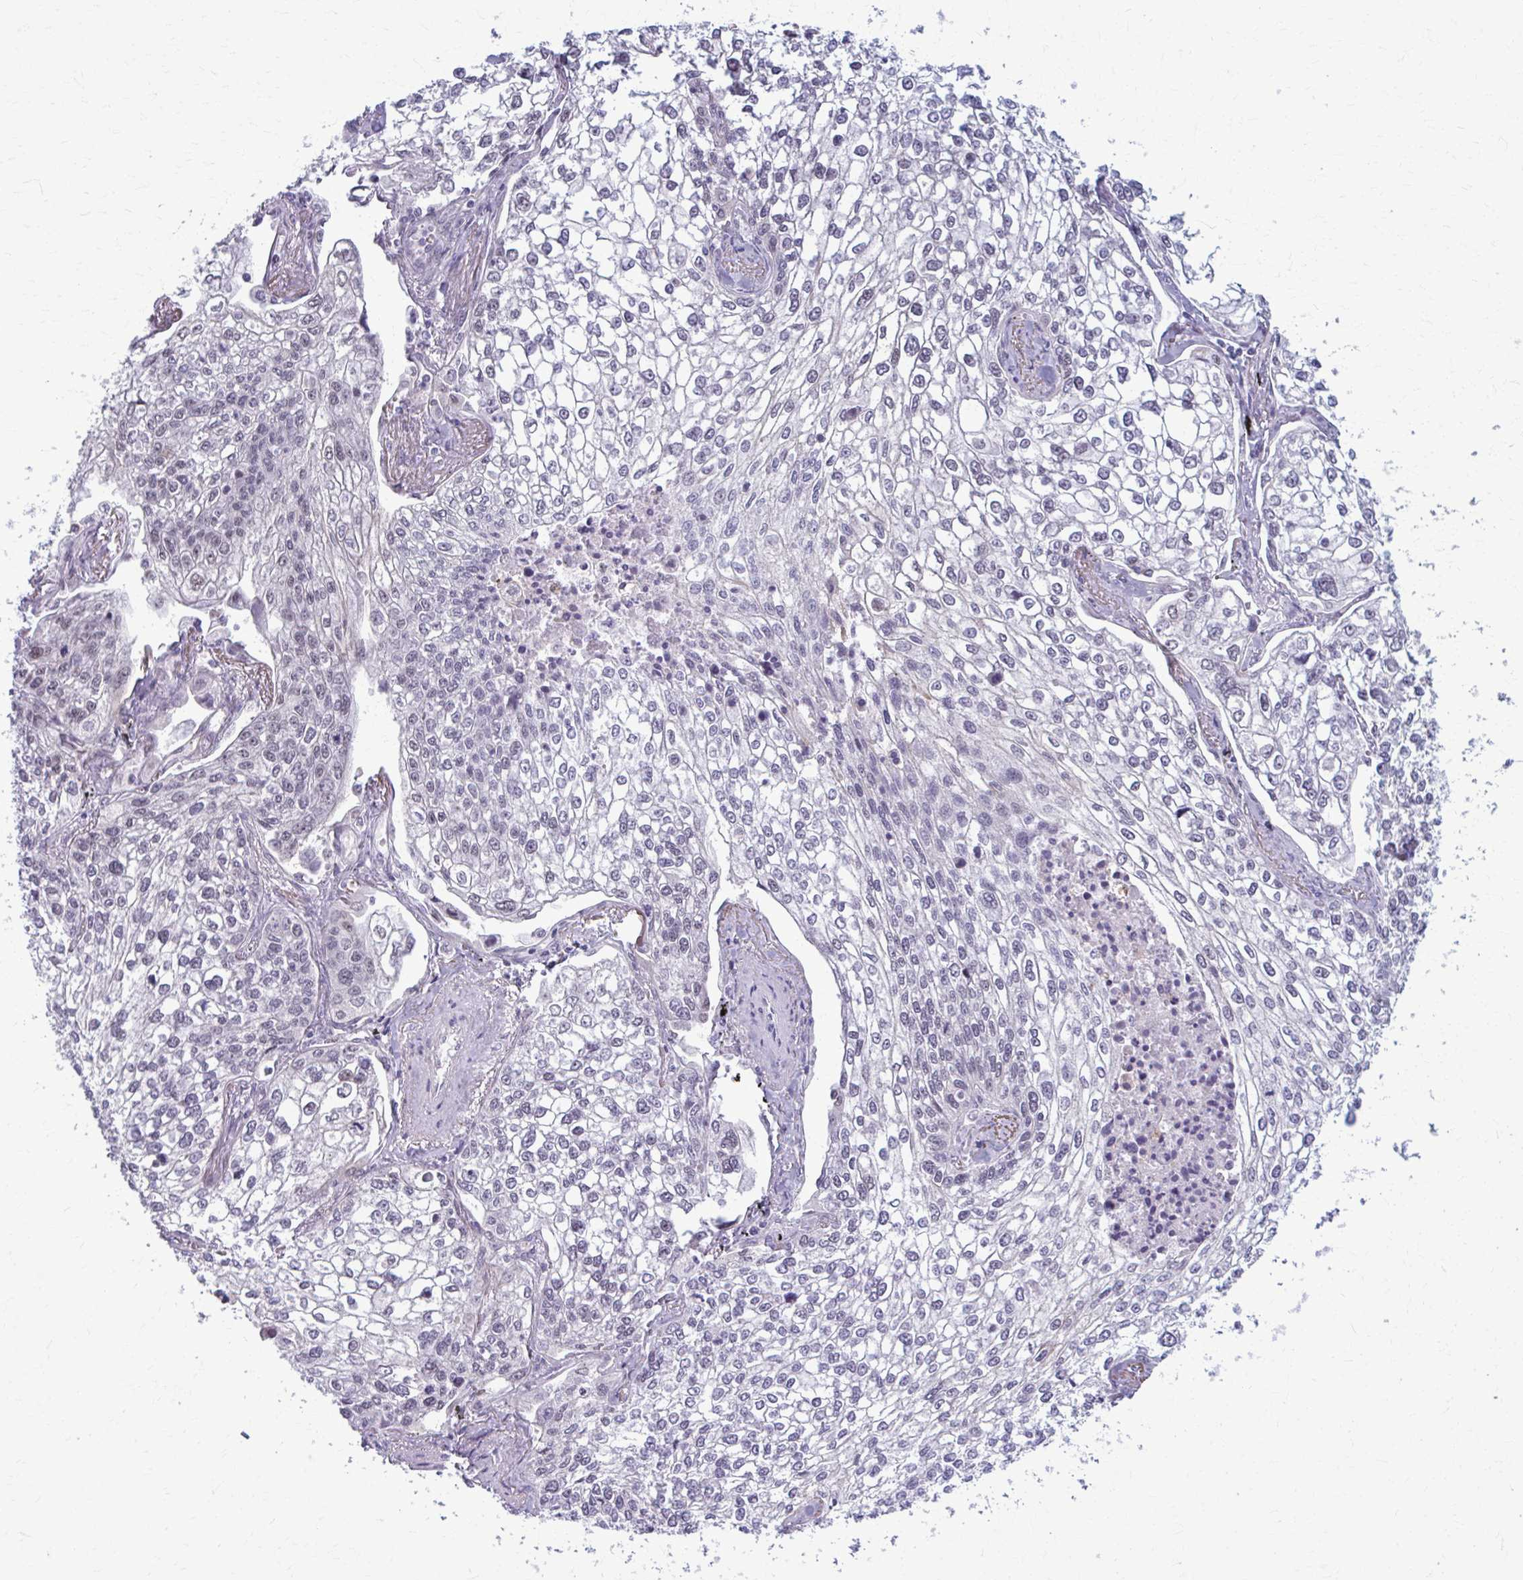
{"staining": {"intensity": "negative", "quantity": "none", "location": "none"}, "tissue": "lung cancer", "cell_type": "Tumor cells", "image_type": "cancer", "snomed": [{"axis": "morphology", "description": "Squamous cell carcinoma, NOS"}, {"axis": "topography", "description": "Lung"}], "caption": "IHC image of human lung cancer (squamous cell carcinoma) stained for a protein (brown), which reveals no positivity in tumor cells. Brightfield microscopy of IHC stained with DAB (brown) and hematoxylin (blue), captured at high magnification.", "gene": "NUMBL", "patient": {"sex": "male", "age": 74}}